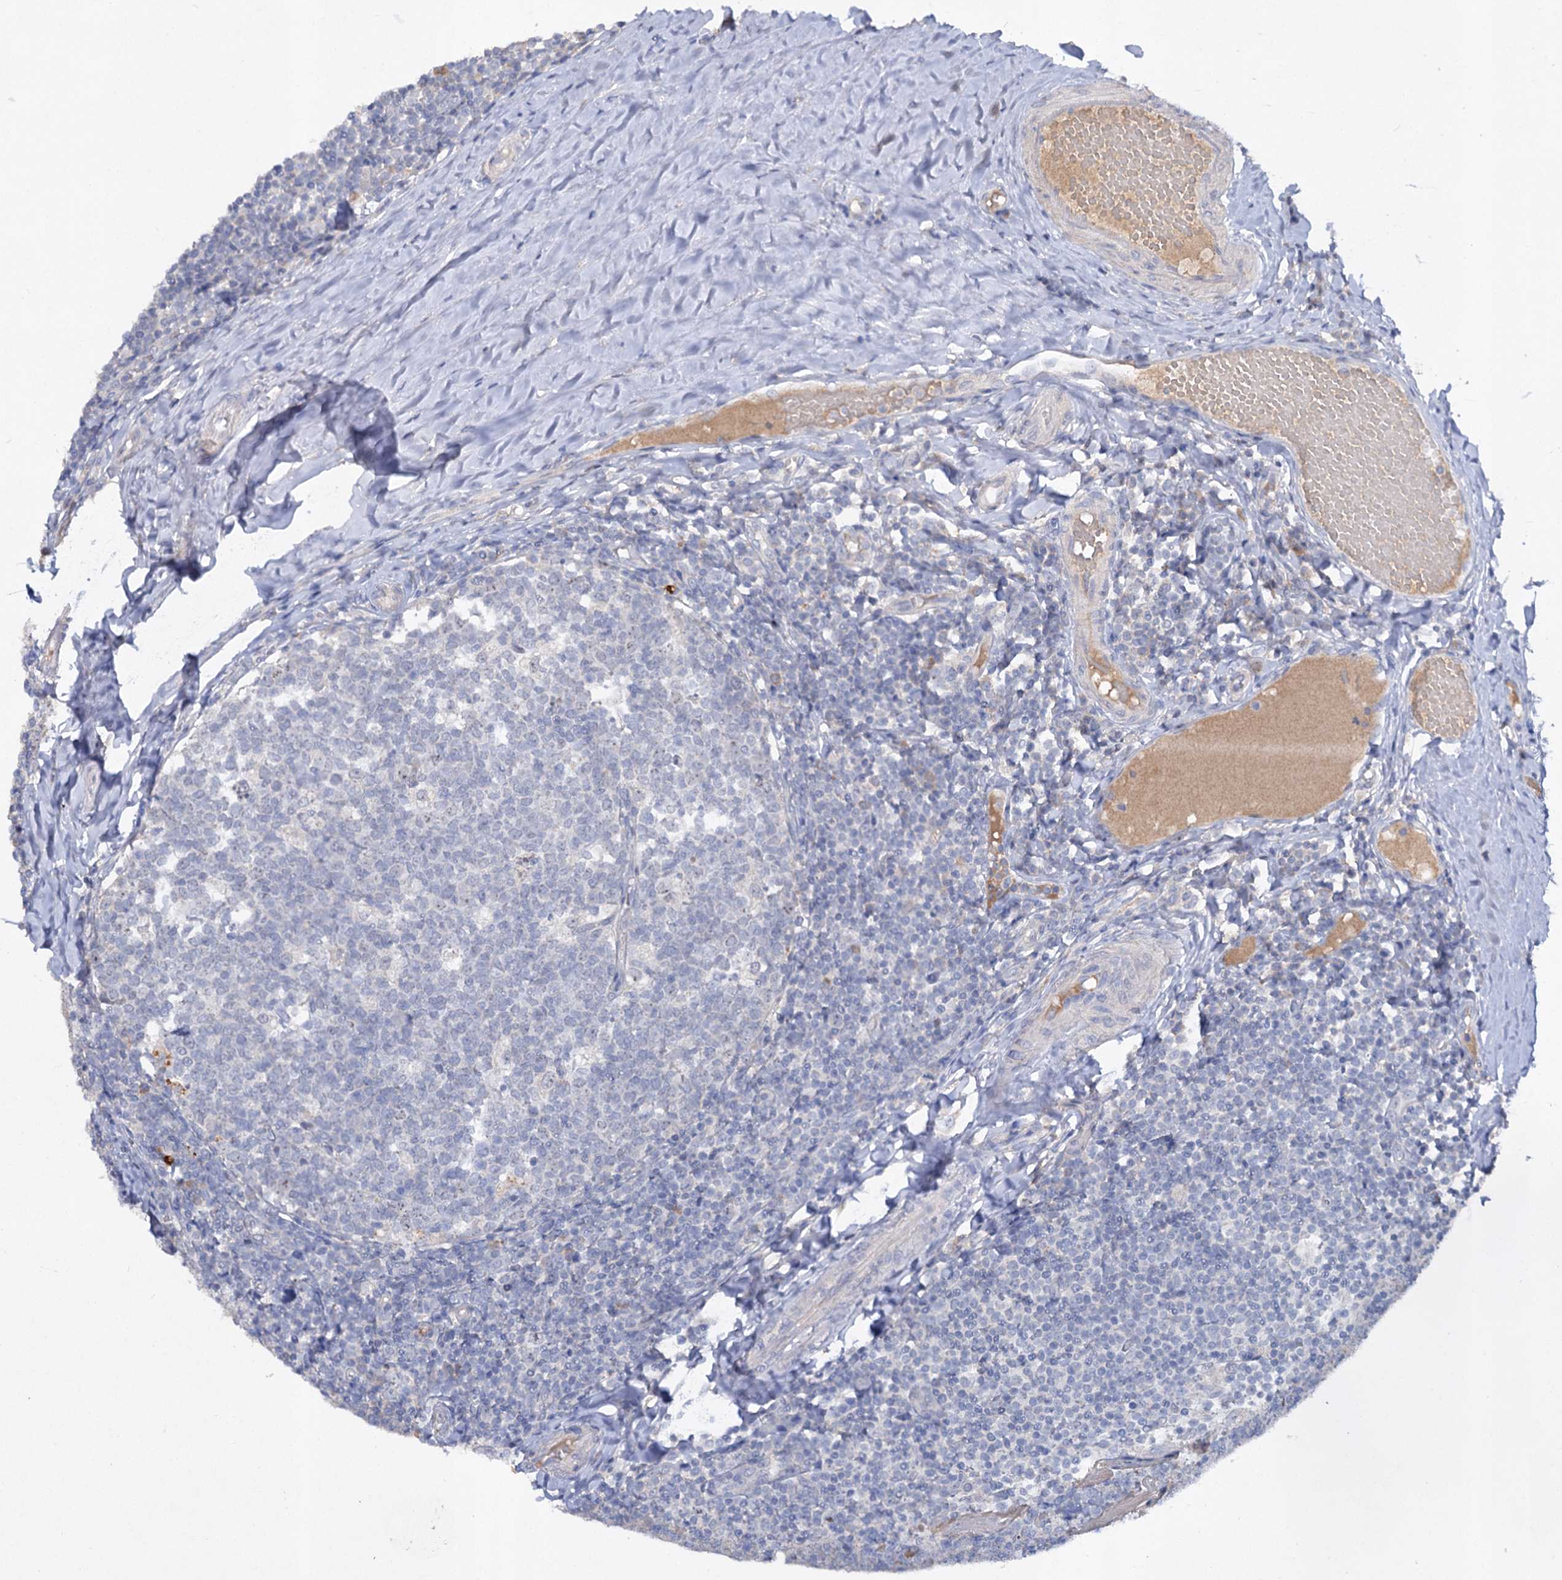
{"staining": {"intensity": "negative", "quantity": "none", "location": "none"}, "tissue": "tonsil", "cell_type": "Germinal center cells", "image_type": "normal", "snomed": [{"axis": "morphology", "description": "Normal tissue, NOS"}, {"axis": "topography", "description": "Tonsil"}], "caption": "Image shows no significant protein expression in germinal center cells of normal tonsil. (Brightfield microscopy of DAB (3,3'-diaminobenzidine) immunohistochemistry at high magnification).", "gene": "ATP4A", "patient": {"sex": "female", "age": 19}}